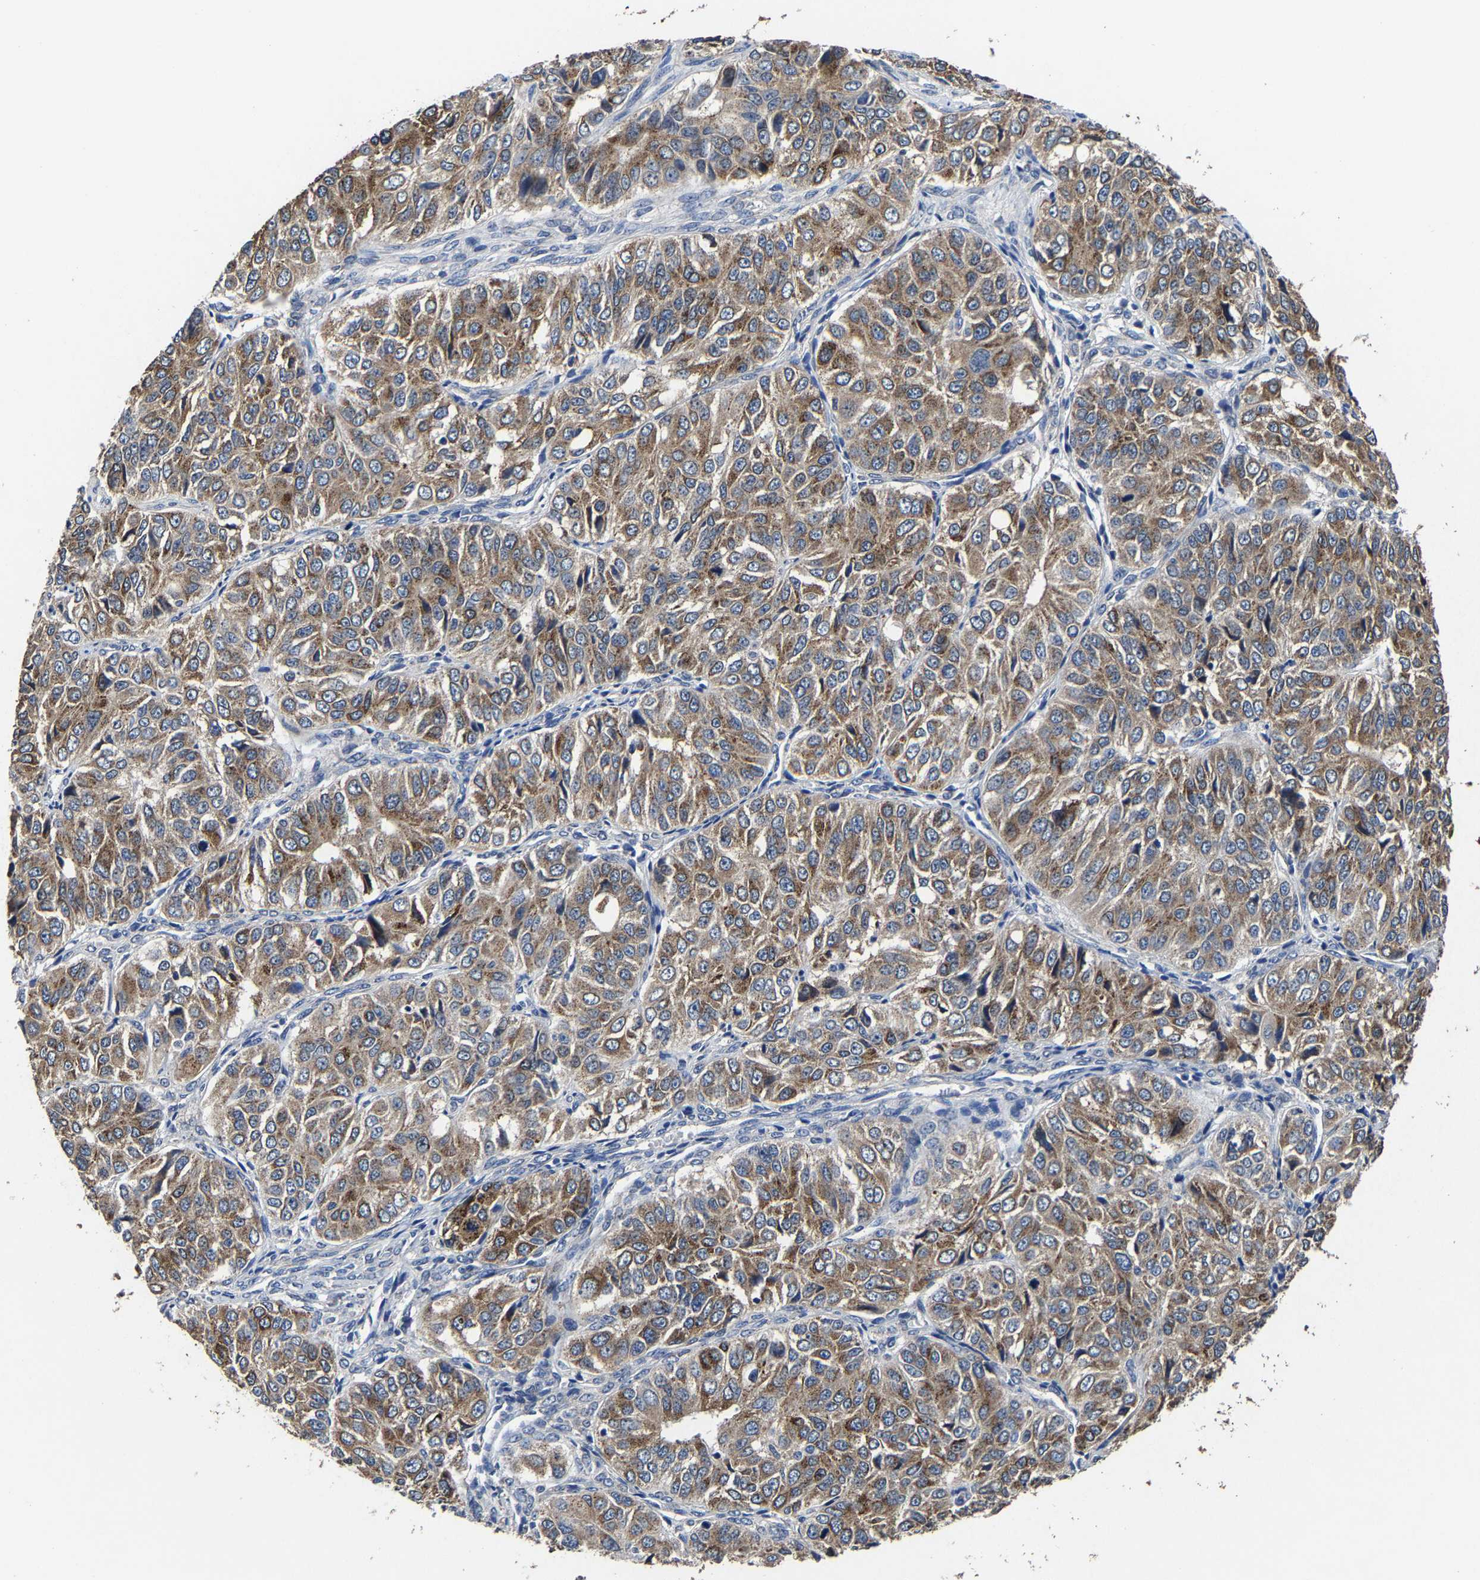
{"staining": {"intensity": "moderate", "quantity": ">75%", "location": "cytoplasmic/membranous"}, "tissue": "ovarian cancer", "cell_type": "Tumor cells", "image_type": "cancer", "snomed": [{"axis": "morphology", "description": "Carcinoma, endometroid"}, {"axis": "topography", "description": "Ovary"}], "caption": "Ovarian endometroid carcinoma was stained to show a protein in brown. There is medium levels of moderate cytoplasmic/membranous staining in about >75% of tumor cells. (Stains: DAB in brown, nuclei in blue, Microscopy: brightfield microscopy at high magnification).", "gene": "EBAG9", "patient": {"sex": "female", "age": 51}}